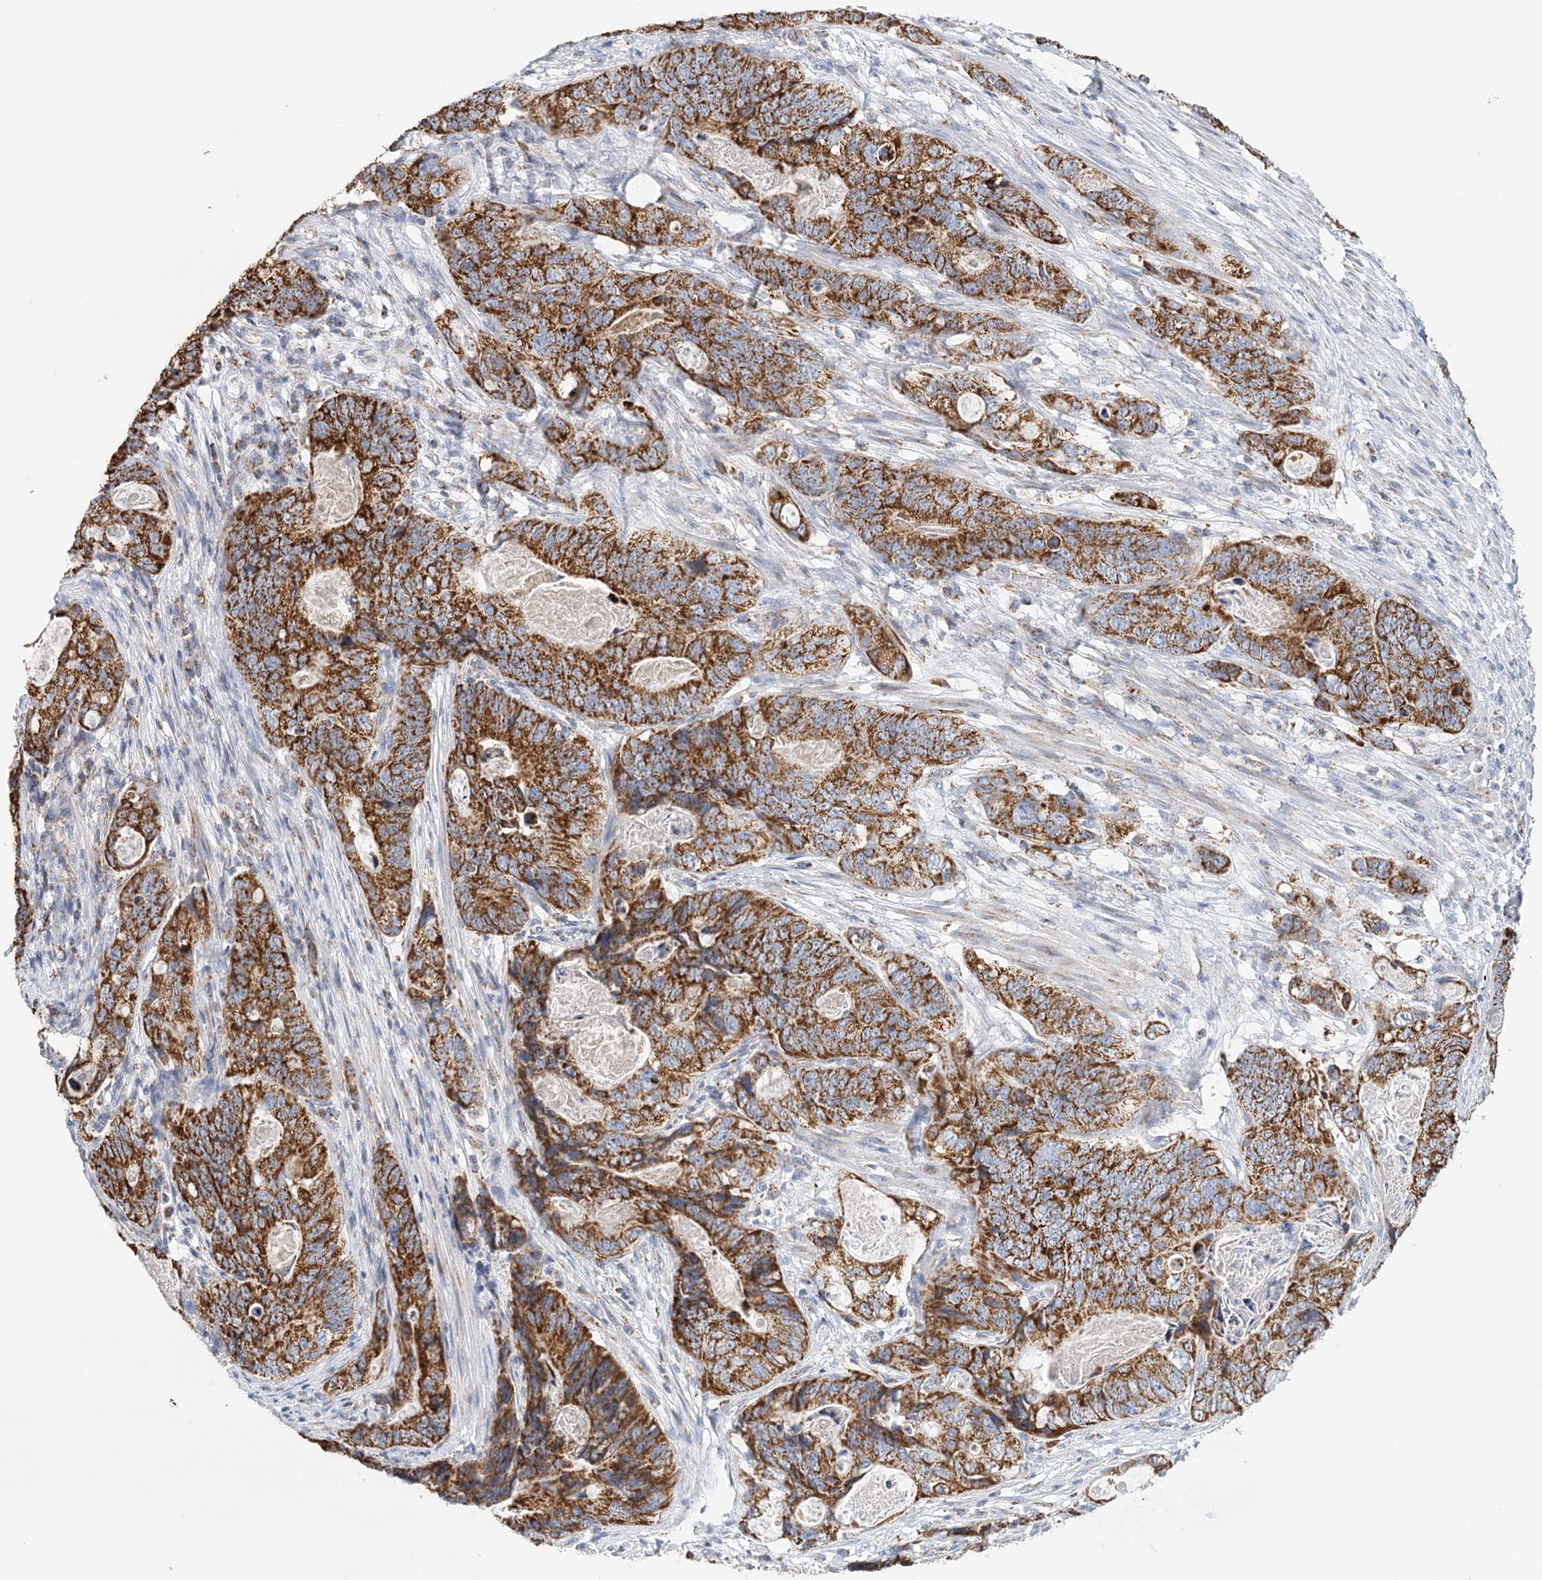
{"staining": {"intensity": "strong", "quantity": ">75%", "location": "cytoplasmic/membranous"}, "tissue": "stomach cancer", "cell_type": "Tumor cells", "image_type": "cancer", "snomed": [{"axis": "morphology", "description": "Normal tissue, NOS"}, {"axis": "morphology", "description": "Adenocarcinoma, NOS"}, {"axis": "topography", "description": "Stomach"}], "caption": "Immunohistochemistry micrograph of human stomach cancer (adenocarcinoma) stained for a protein (brown), which displays high levels of strong cytoplasmic/membranous expression in about >75% of tumor cells.", "gene": "LSS", "patient": {"sex": "female", "age": 89}}